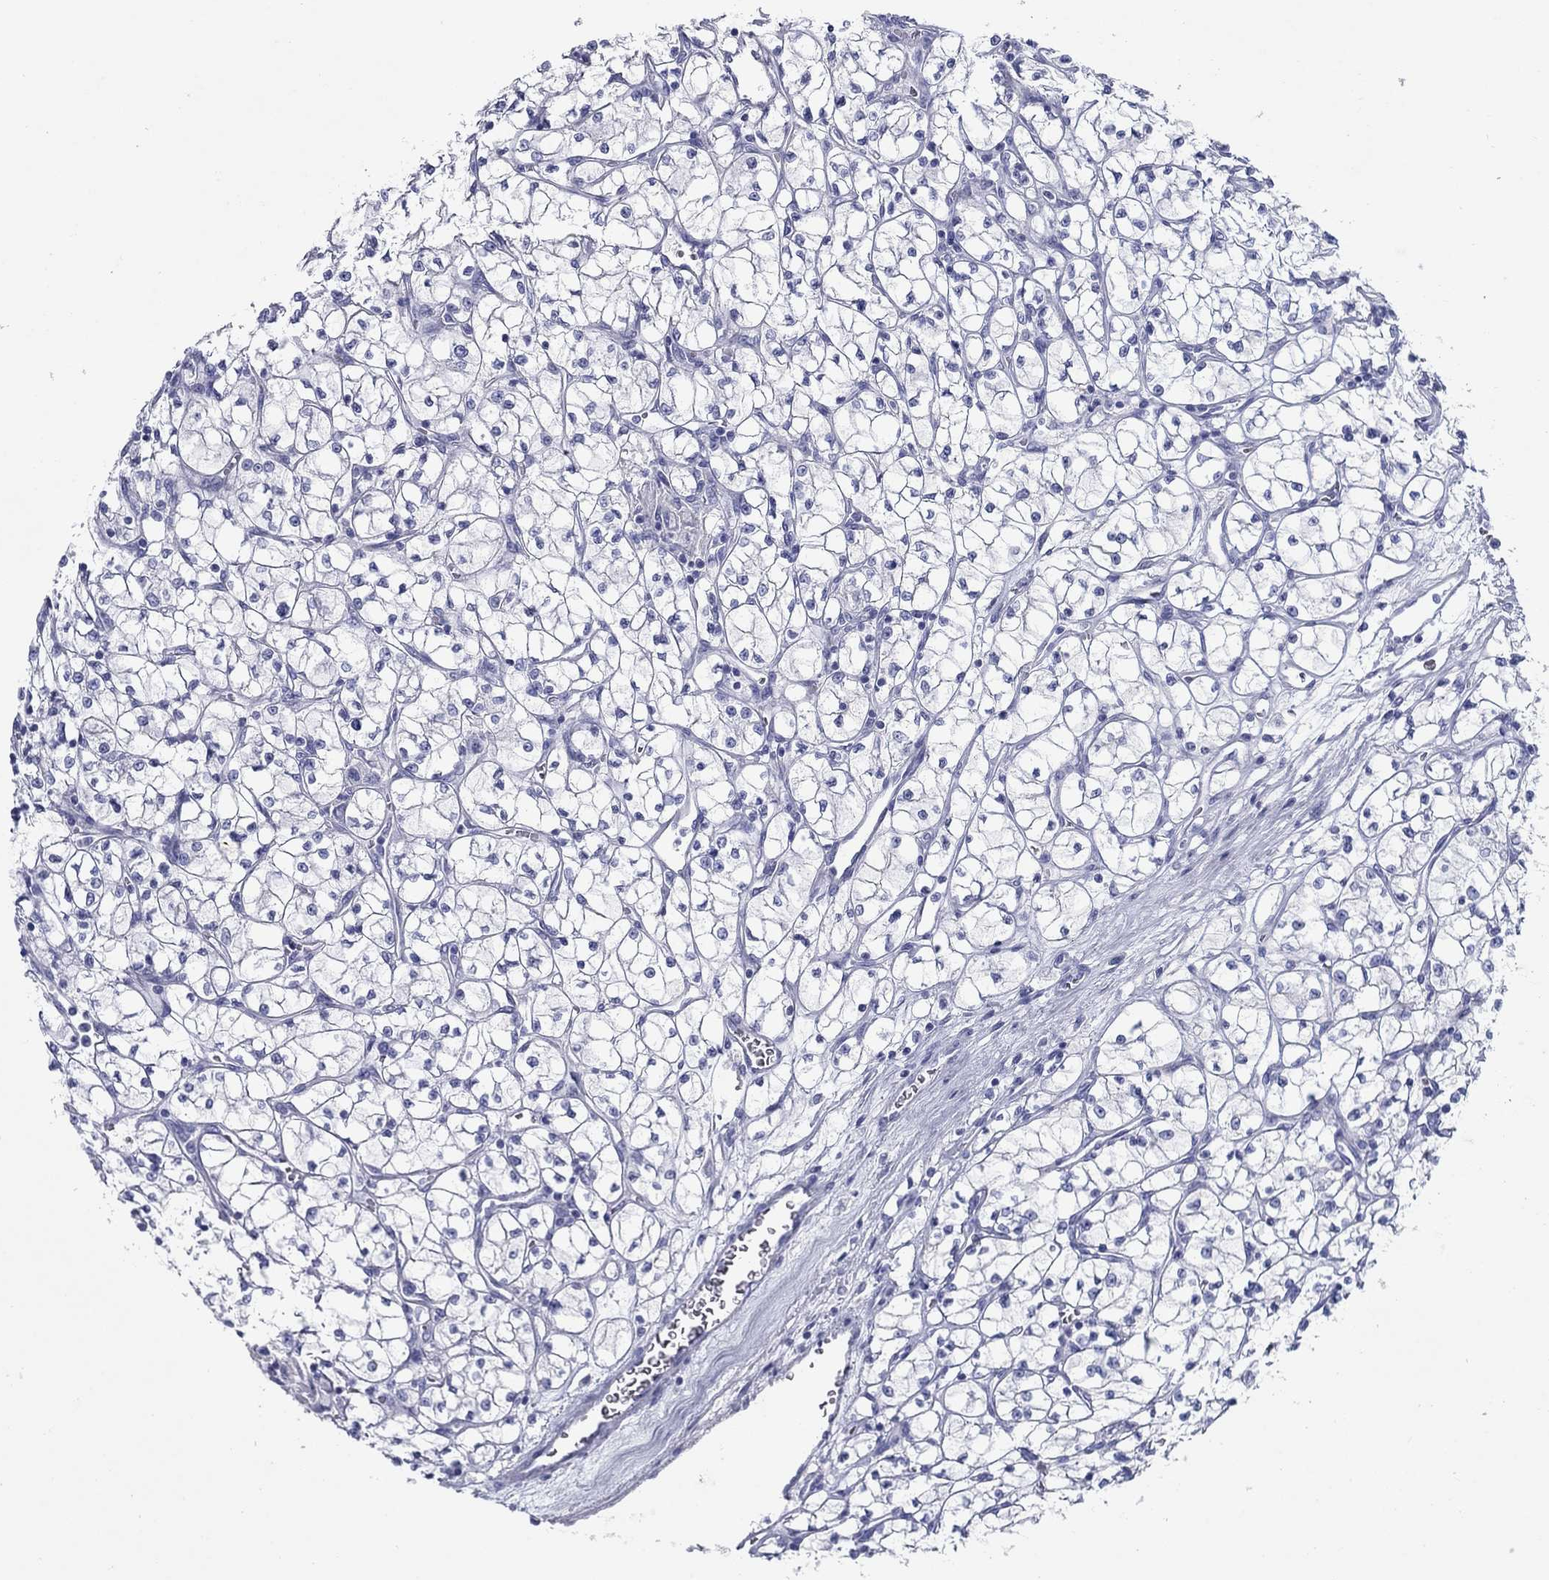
{"staining": {"intensity": "negative", "quantity": "none", "location": "none"}, "tissue": "renal cancer", "cell_type": "Tumor cells", "image_type": "cancer", "snomed": [{"axis": "morphology", "description": "Adenocarcinoma, NOS"}, {"axis": "topography", "description": "Kidney"}], "caption": "Immunohistochemistry (IHC) of renal adenocarcinoma demonstrates no expression in tumor cells.", "gene": "ATP4A", "patient": {"sex": "female", "age": 64}}